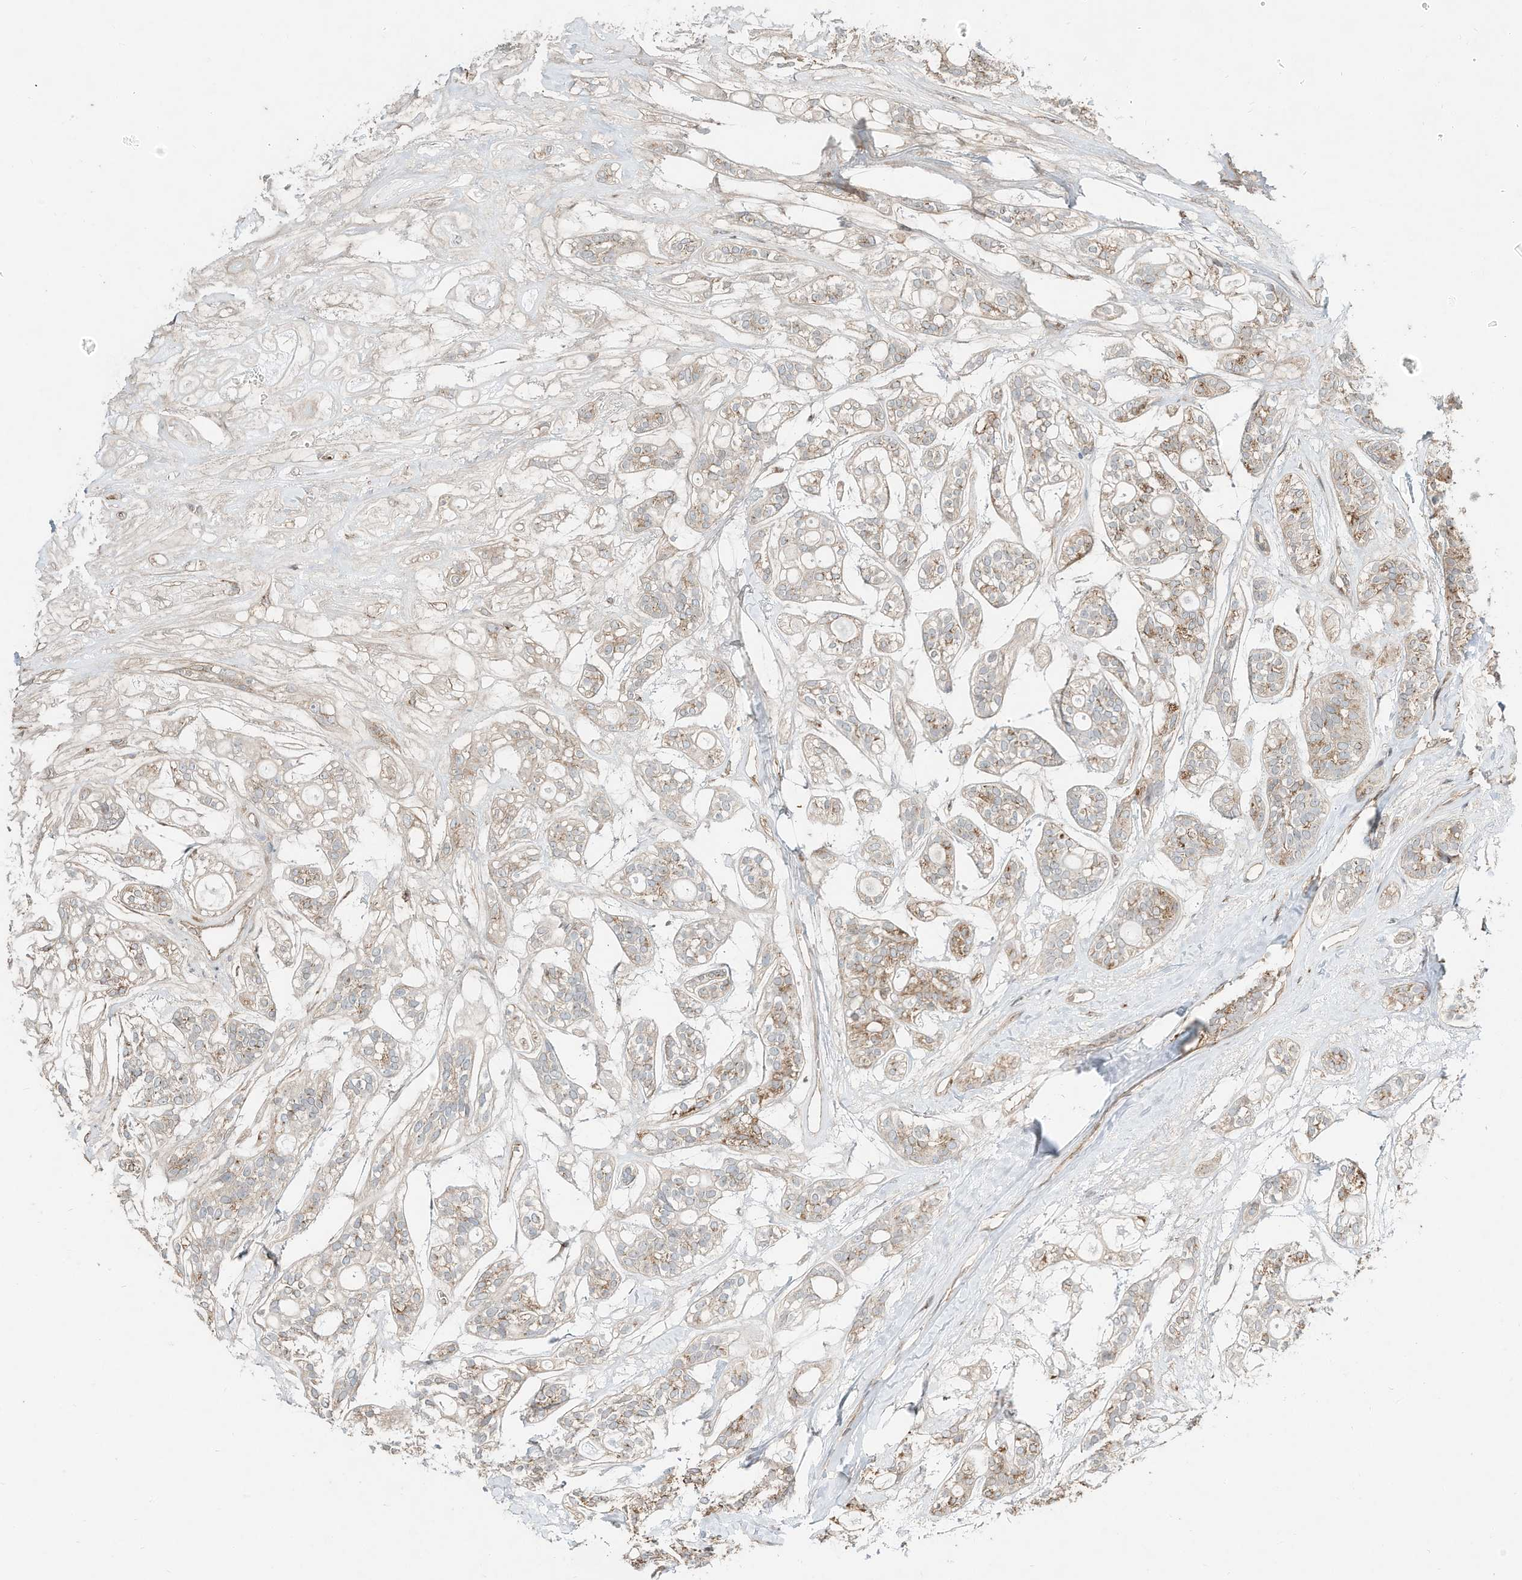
{"staining": {"intensity": "moderate", "quantity": "<25%", "location": "cytoplasmic/membranous"}, "tissue": "head and neck cancer", "cell_type": "Tumor cells", "image_type": "cancer", "snomed": [{"axis": "morphology", "description": "Adenocarcinoma, NOS"}, {"axis": "topography", "description": "Head-Neck"}], "caption": "Protein expression analysis of human adenocarcinoma (head and neck) reveals moderate cytoplasmic/membranous staining in about <25% of tumor cells.", "gene": "CUX1", "patient": {"sex": "male", "age": 66}}